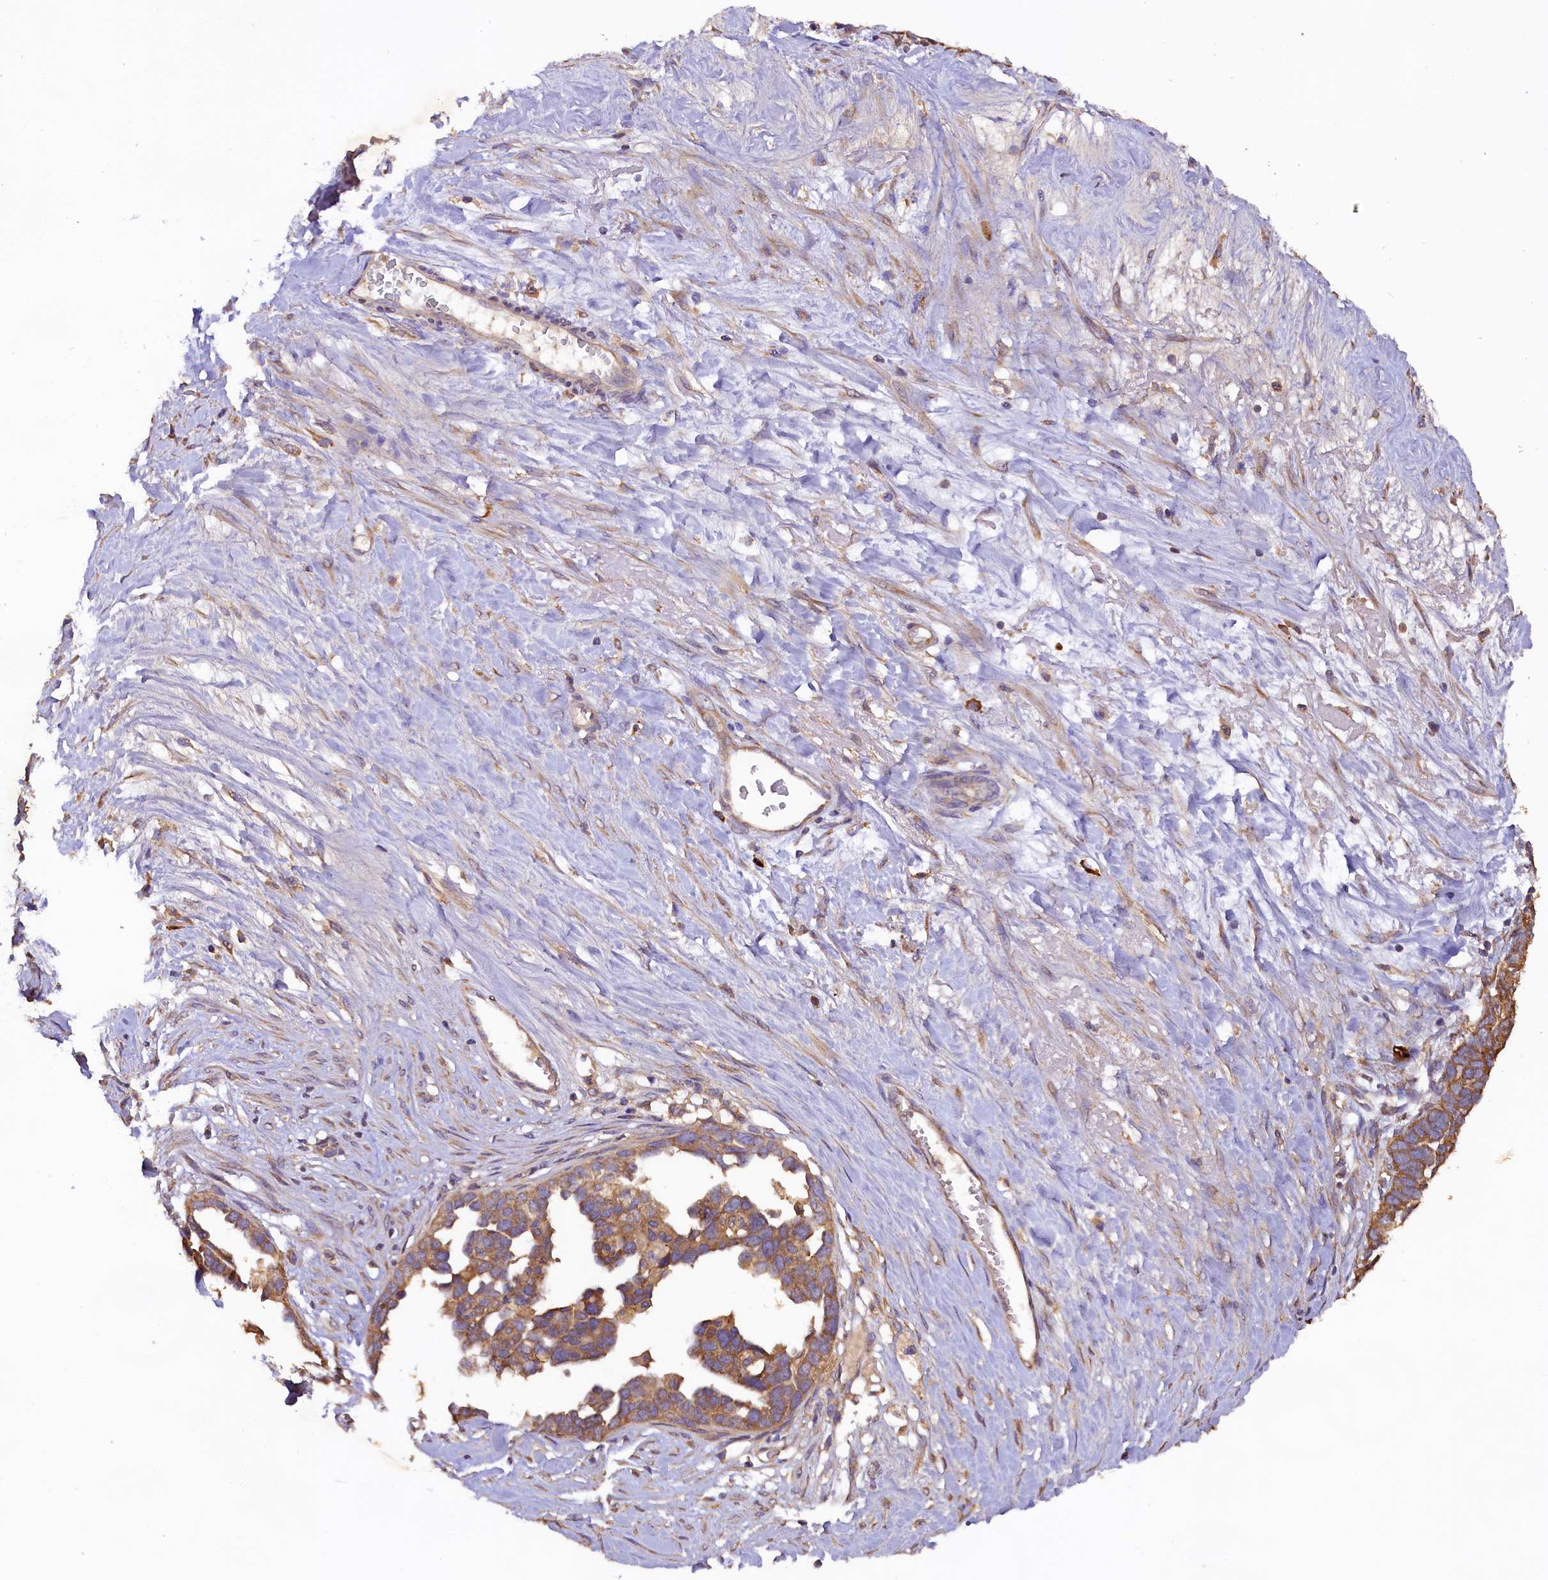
{"staining": {"intensity": "moderate", "quantity": ">75%", "location": "cytoplasmic/membranous"}, "tissue": "ovarian cancer", "cell_type": "Tumor cells", "image_type": "cancer", "snomed": [{"axis": "morphology", "description": "Cystadenocarcinoma, serous, NOS"}, {"axis": "topography", "description": "Ovary"}], "caption": "Immunohistochemistry (IHC) (DAB (3,3'-diaminobenzidine)) staining of human ovarian cancer shows moderate cytoplasmic/membranous protein expression in approximately >75% of tumor cells.", "gene": "ENKD1", "patient": {"sex": "female", "age": 54}}